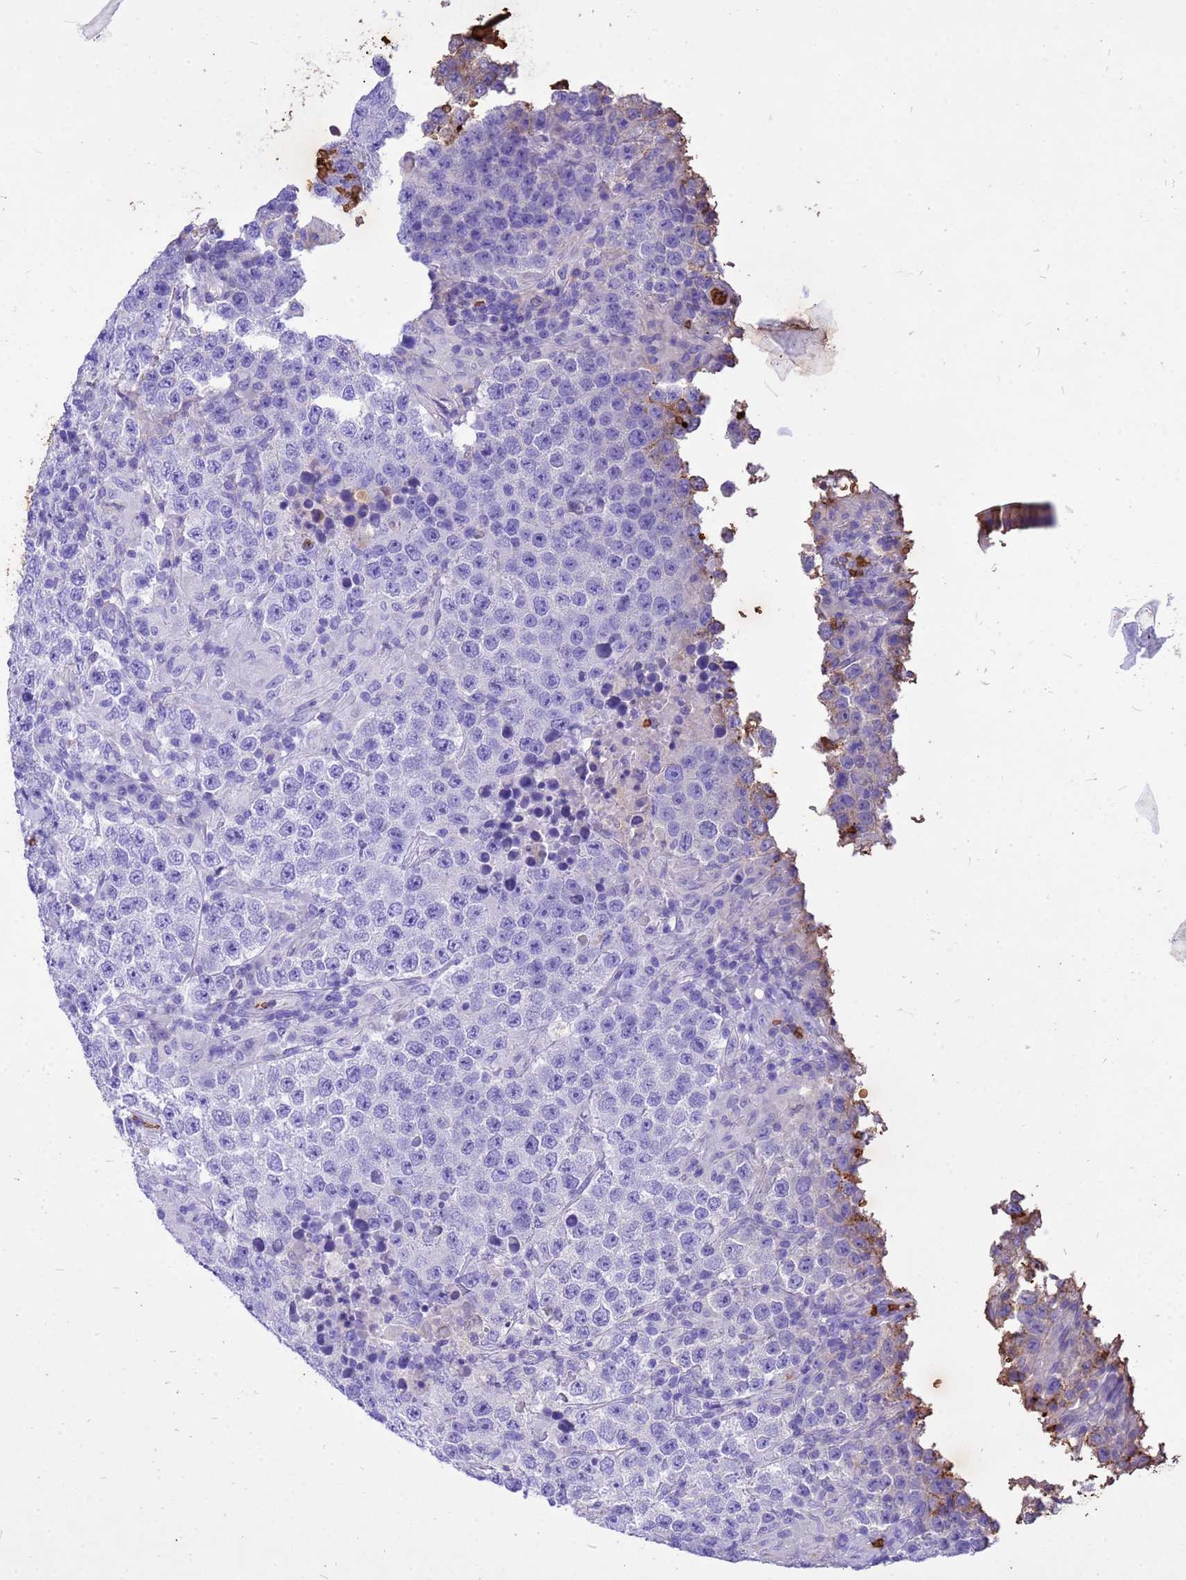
{"staining": {"intensity": "negative", "quantity": "none", "location": "none"}, "tissue": "testis cancer", "cell_type": "Tumor cells", "image_type": "cancer", "snomed": [{"axis": "morphology", "description": "Normal tissue, NOS"}, {"axis": "morphology", "description": "Urothelial carcinoma, High grade"}, {"axis": "morphology", "description": "Seminoma, NOS"}, {"axis": "morphology", "description": "Carcinoma, Embryonal, NOS"}, {"axis": "topography", "description": "Urinary bladder"}, {"axis": "topography", "description": "Testis"}], "caption": "An IHC photomicrograph of testis cancer is shown. There is no staining in tumor cells of testis cancer. (Brightfield microscopy of DAB (3,3'-diaminobenzidine) immunohistochemistry (IHC) at high magnification).", "gene": "HBA2", "patient": {"sex": "male", "age": 41}}